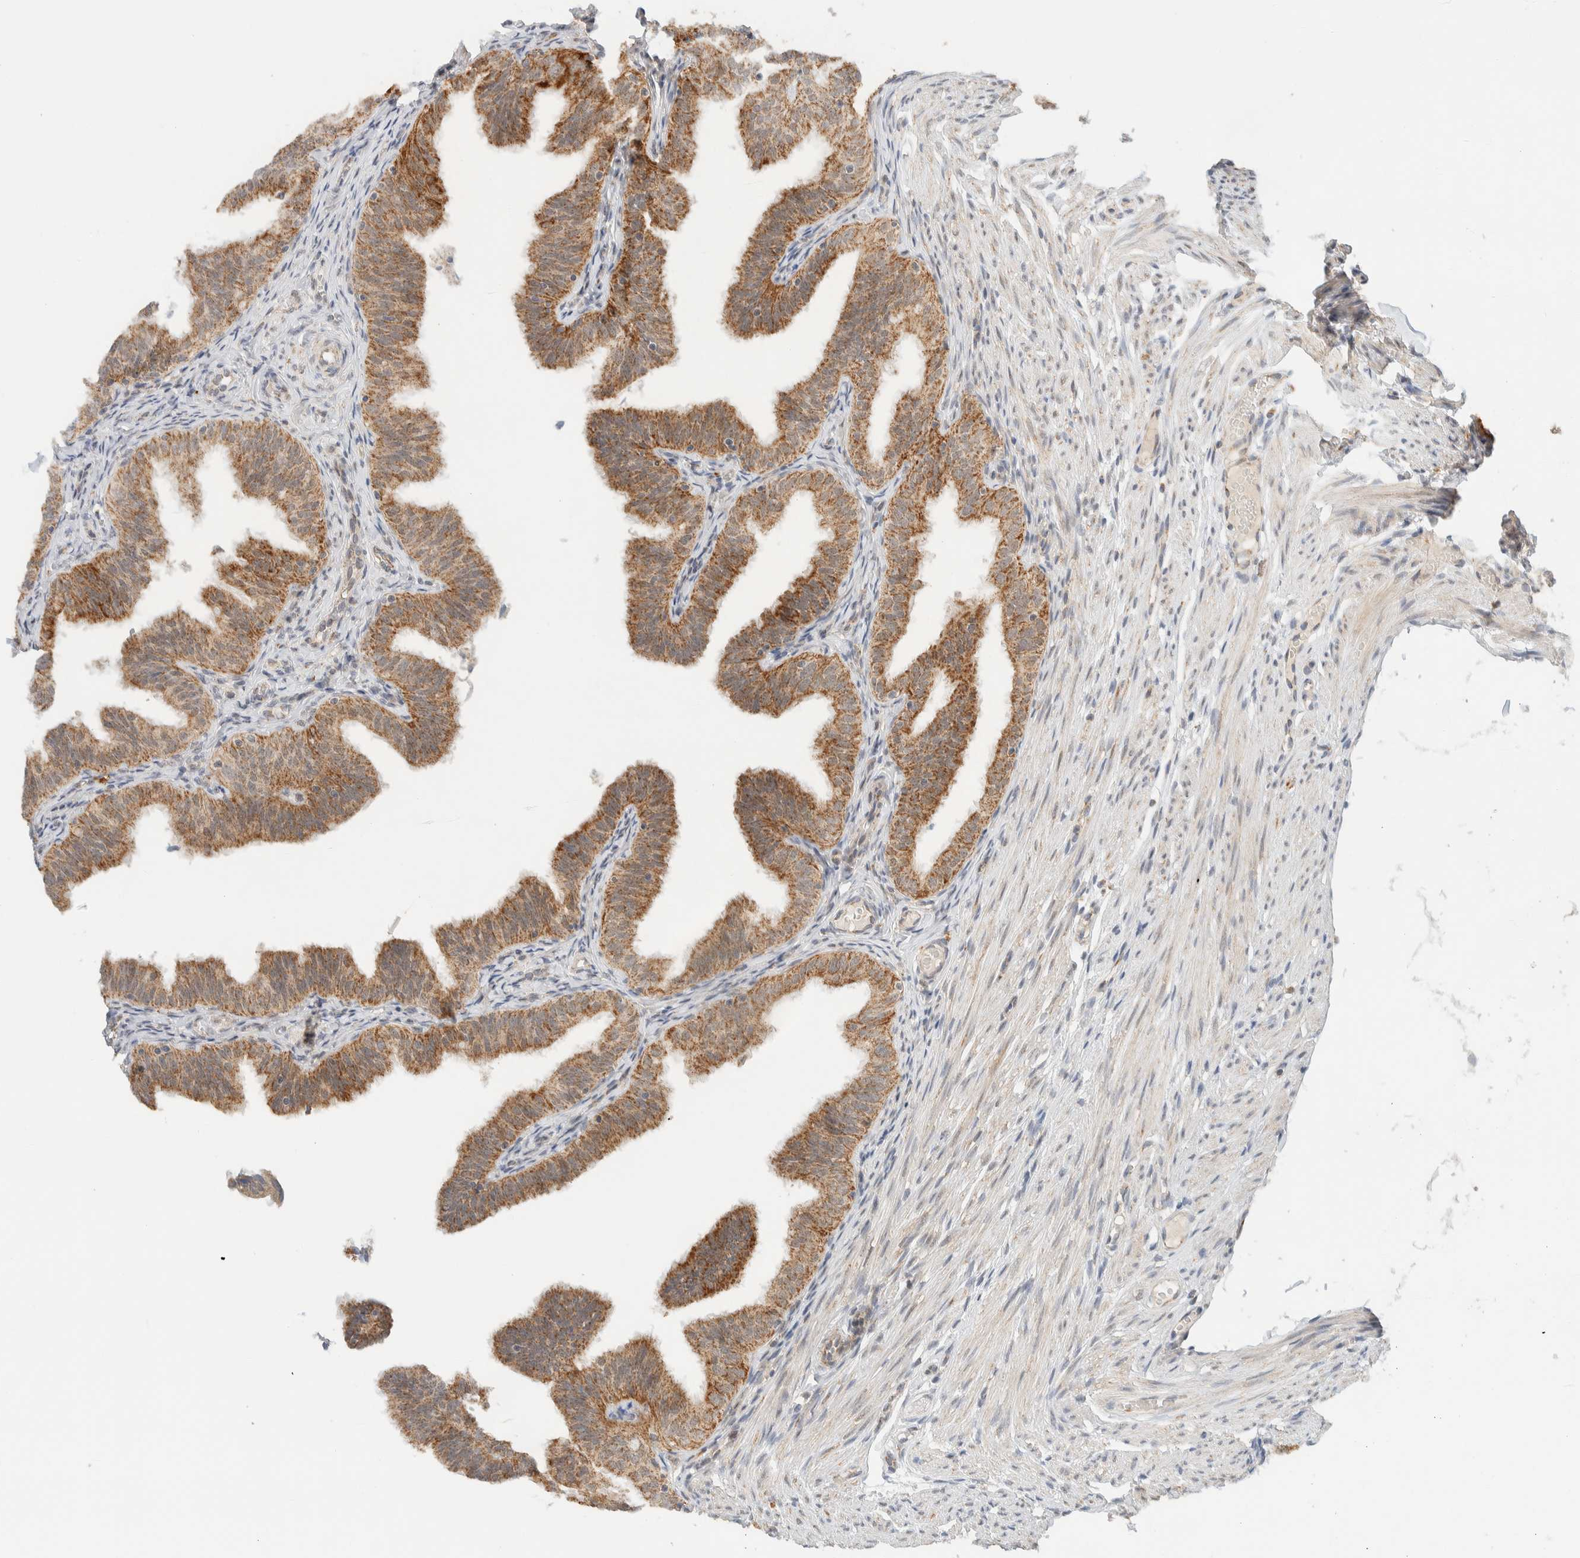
{"staining": {"intensity": "moderate", "quantity": ">75%", "location": "cytoplasmic/membranous"}, "tissue": "fallopian tube", "cell_type": "Glandular cells", "image_type": "normal", "snomed": [{"axis": "morphology", "description": "Normal tissue, NOS"}, {"axis": "topography", "description": "Fallopian tube"}], "caption": "There is medium levels of moderate cytoplasmic/membranous staining in glandular cells of unremarkable fallopian tube, as demonstrated by immunohistochemical staining (brown color).", "gene": "MRPL41", "patient": {"sex": "female", "age": 35}}